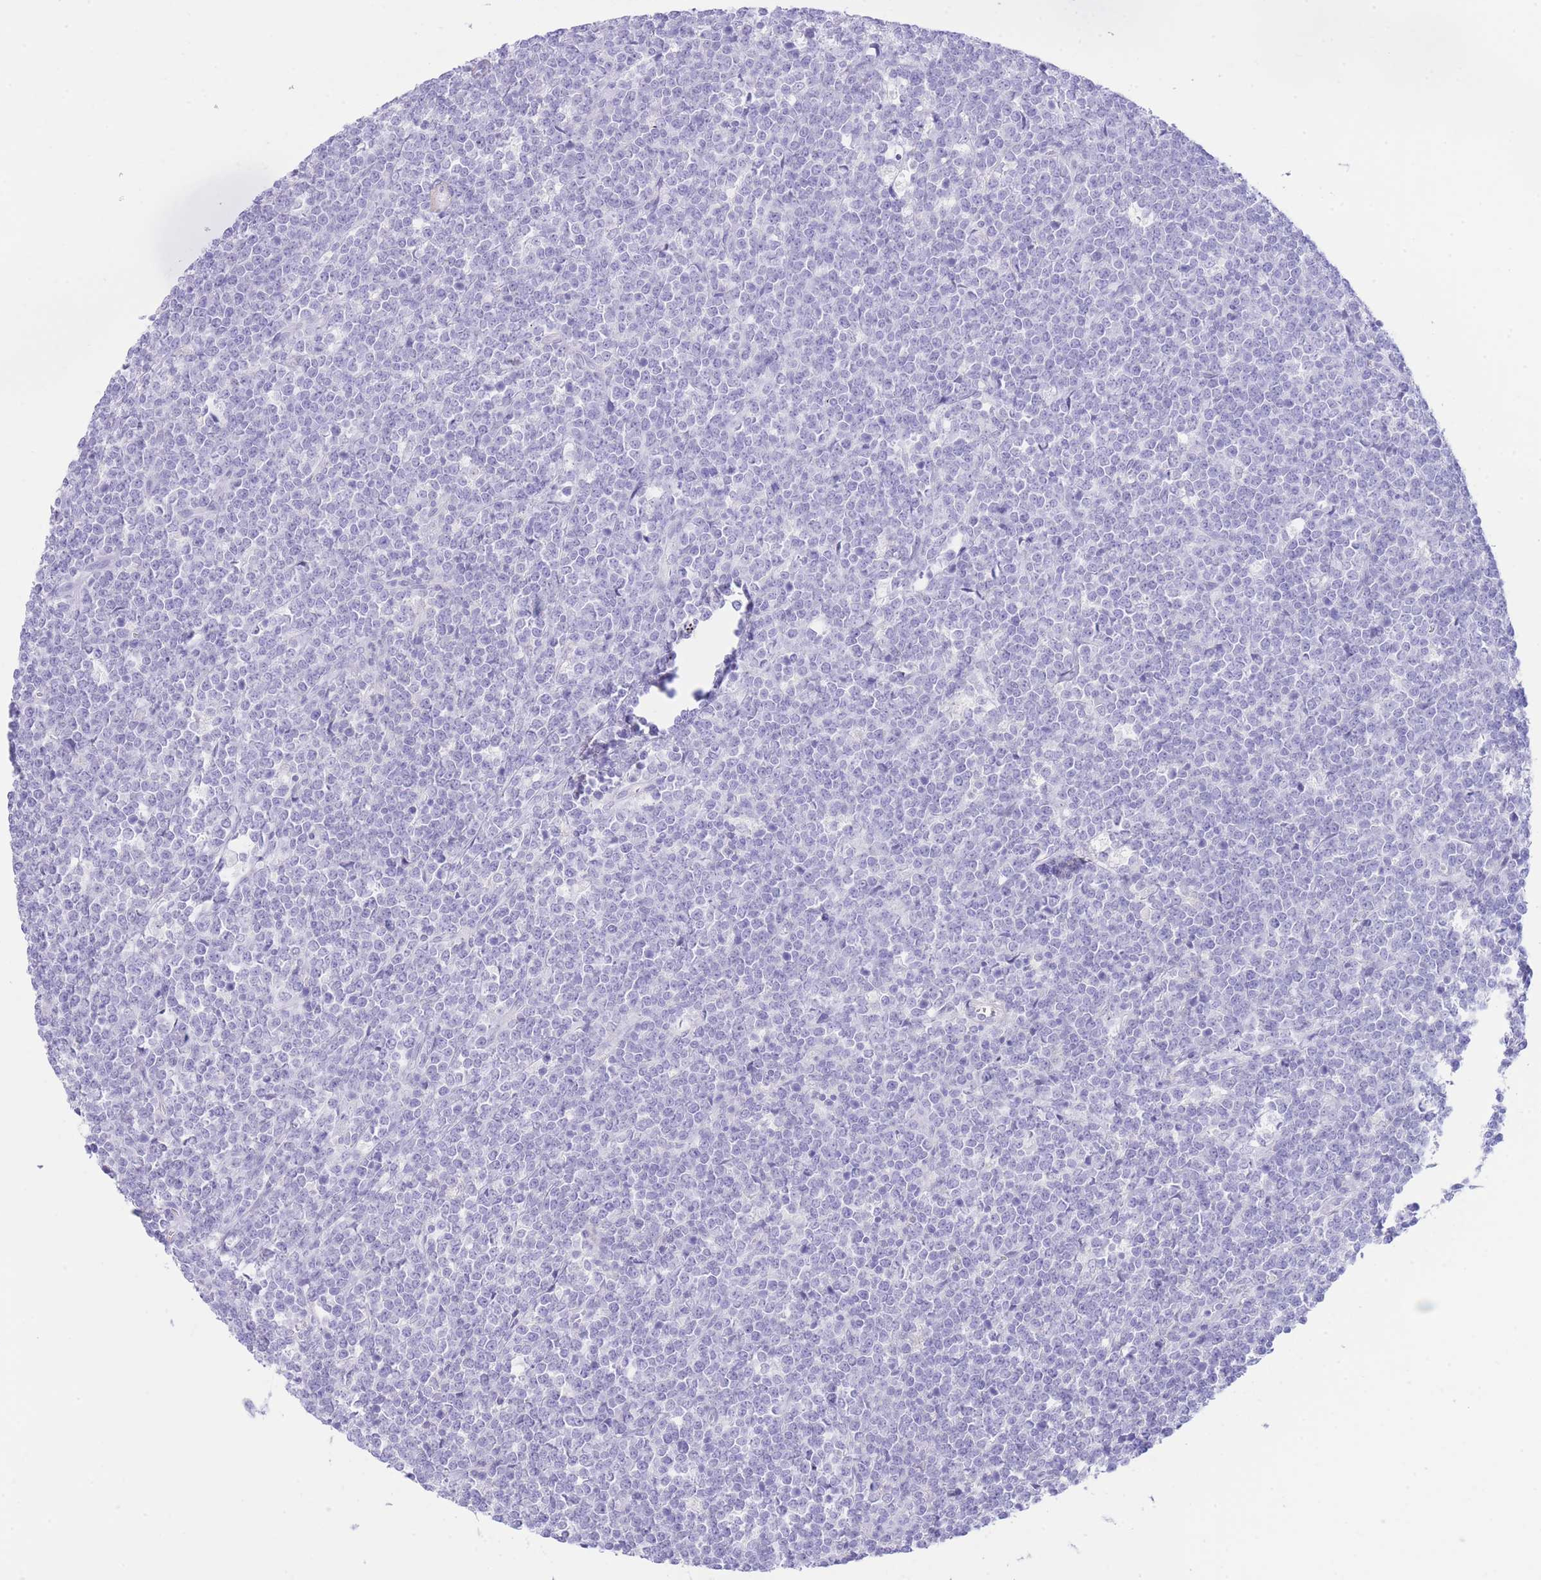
{"staining": {"intensity": "negative", "quantity": "none", "location": "none"}, "tissue": "lymphoma", "cell_type": "Tumor cells", "image_type": "cancer", "snomed": [{"axis": "morphology", "description": "Malignant lymphoma, non-Hodgkin's type, High grade"}, {"axis": "topography", "description": "Small intestine"}], "caption": "This is an immunohistochemistry micrograph of lymphoma. There is no staining in tumor cells.", "gene": "VWA8", "patient": {"sex": "male", "age": 8}}